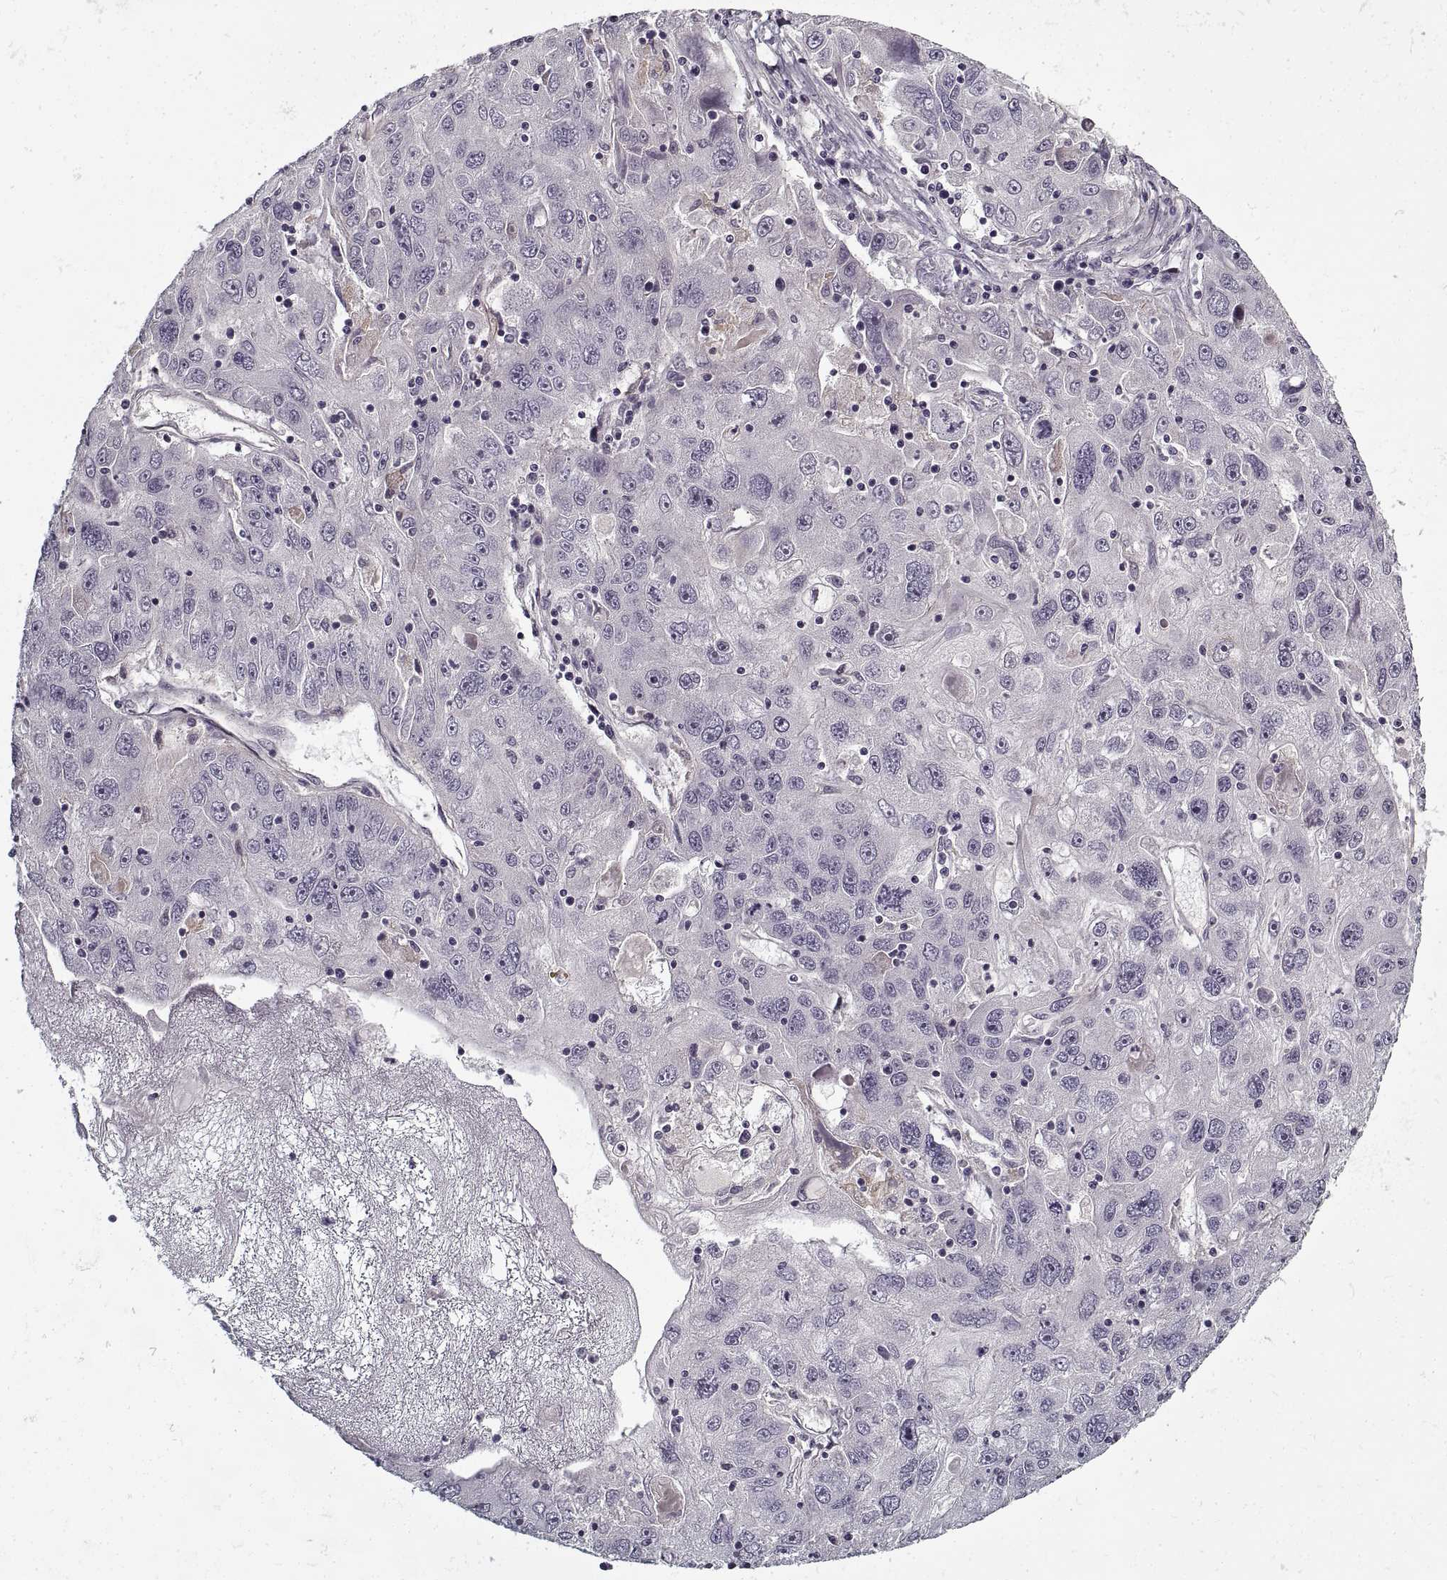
{"staining": {"intensity": "negative", "quantity": "none", "location": "none"}, "tissue": "stomach cancer", "cell_type": "Tumor cells", "image_type": "cancer", "snomed": [{"axis": "morphology", "description": "Adenocarcinoma, NOS"}, {"axis": "topography", "description": "Stomach"}], "caption": "Stomach cancer was stained to show a protein in brown. There is no significant staining in tumor cells.", "gene": "LAMB2", "patient": {"sex": "male", "age": 56}}